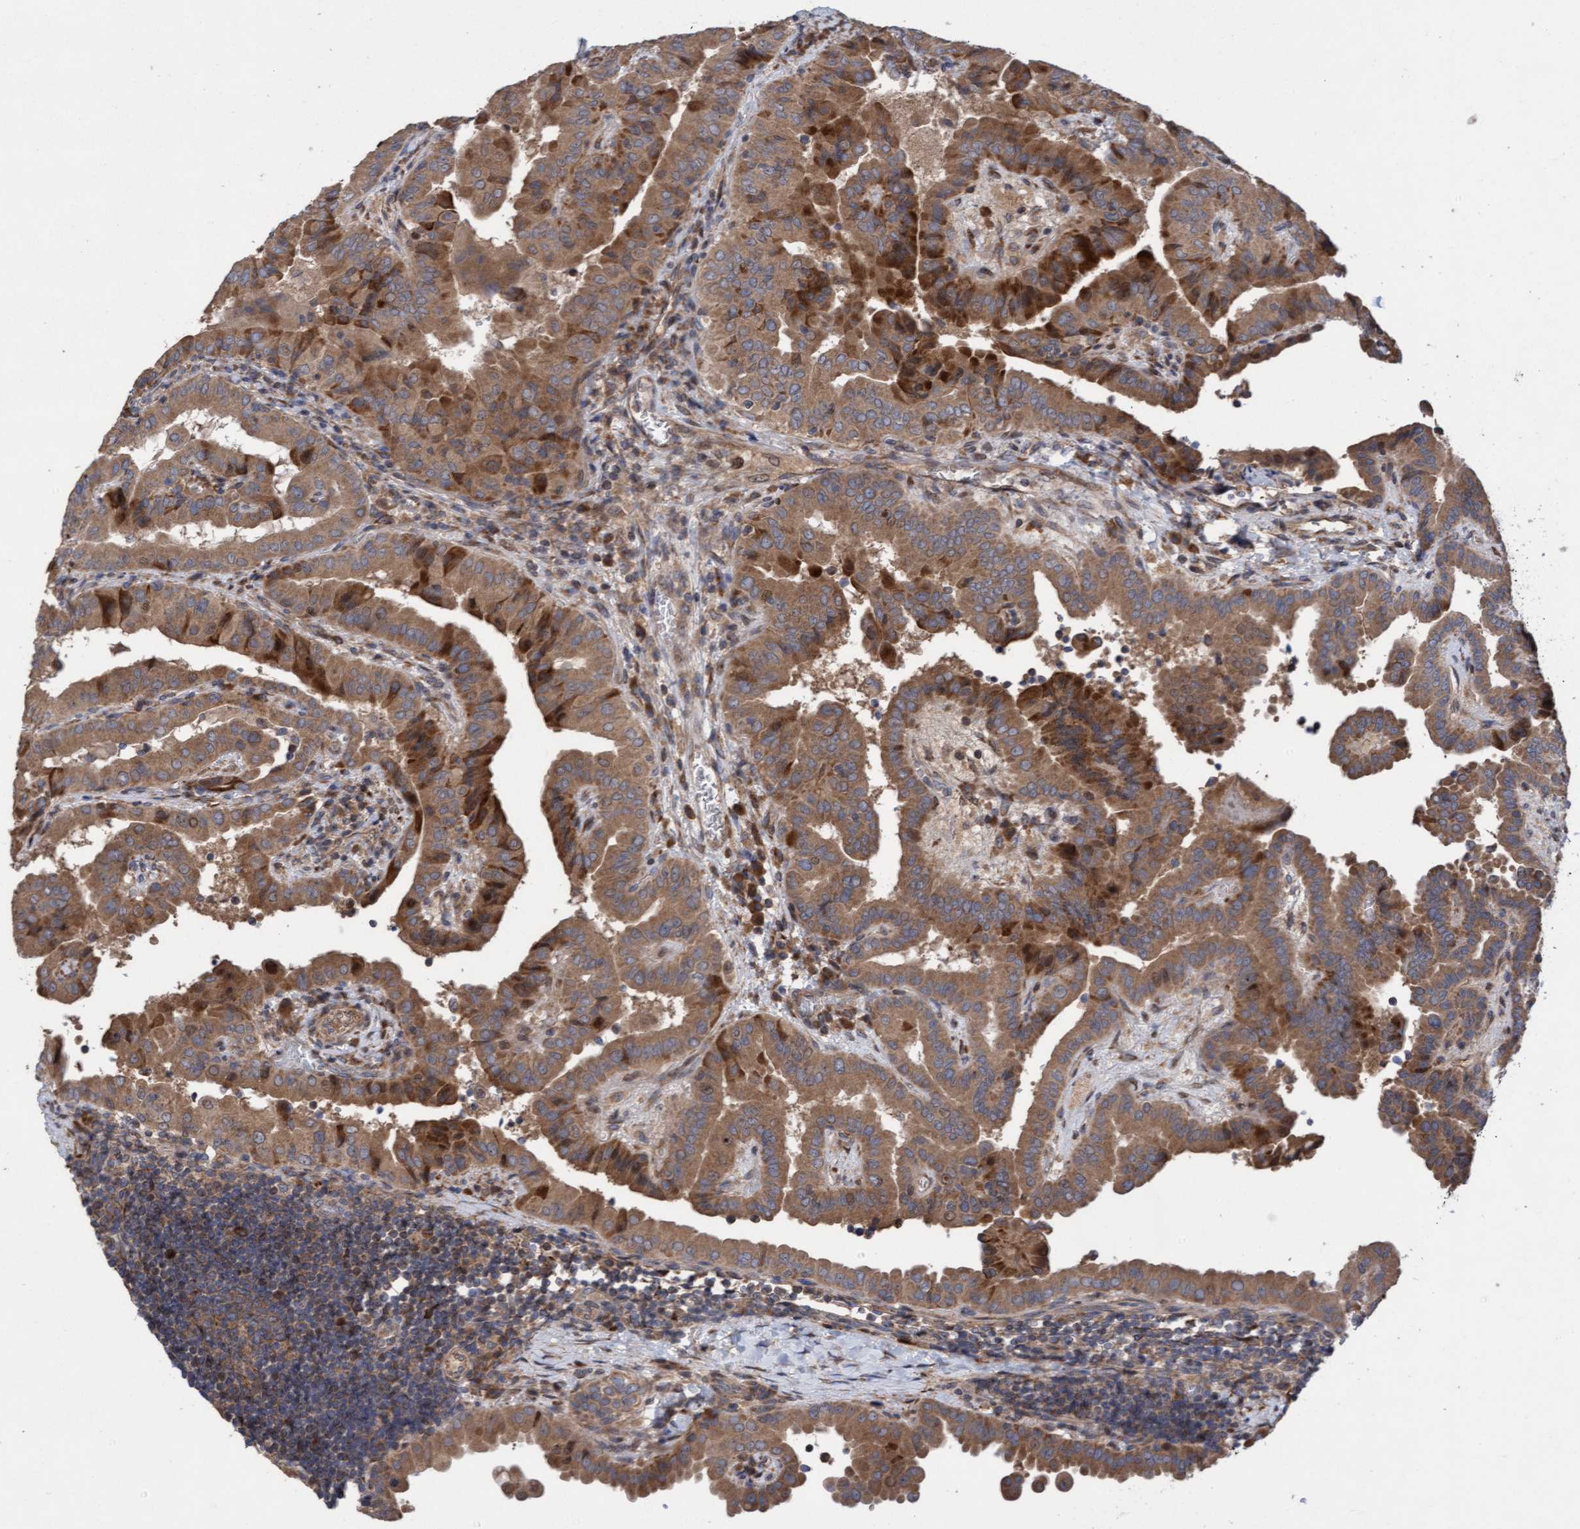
{"staining": {"intensity": "moderate", "quantity": ">75%", "location": "cytoplasmic/membranous"}, "tissue": "thyroid cancer", "cell_type": "Tumor cells", "image_type": "cancer", "snomed": [{"axis": "morphology", "description": "Papillary adenocarcinoma, NOS"}, {"axis": "topography", "description": "Thyroid gland"}], "caption": "About >75% of tumor cells in papillary adenocarcinoma (thyroid) demonstrate moderate cytoplasmic/membranous protein expression as visualized by brown immunohistochemical staining.", "gene": "ELP5", "patient": {"sex": "male", "age": 33}}